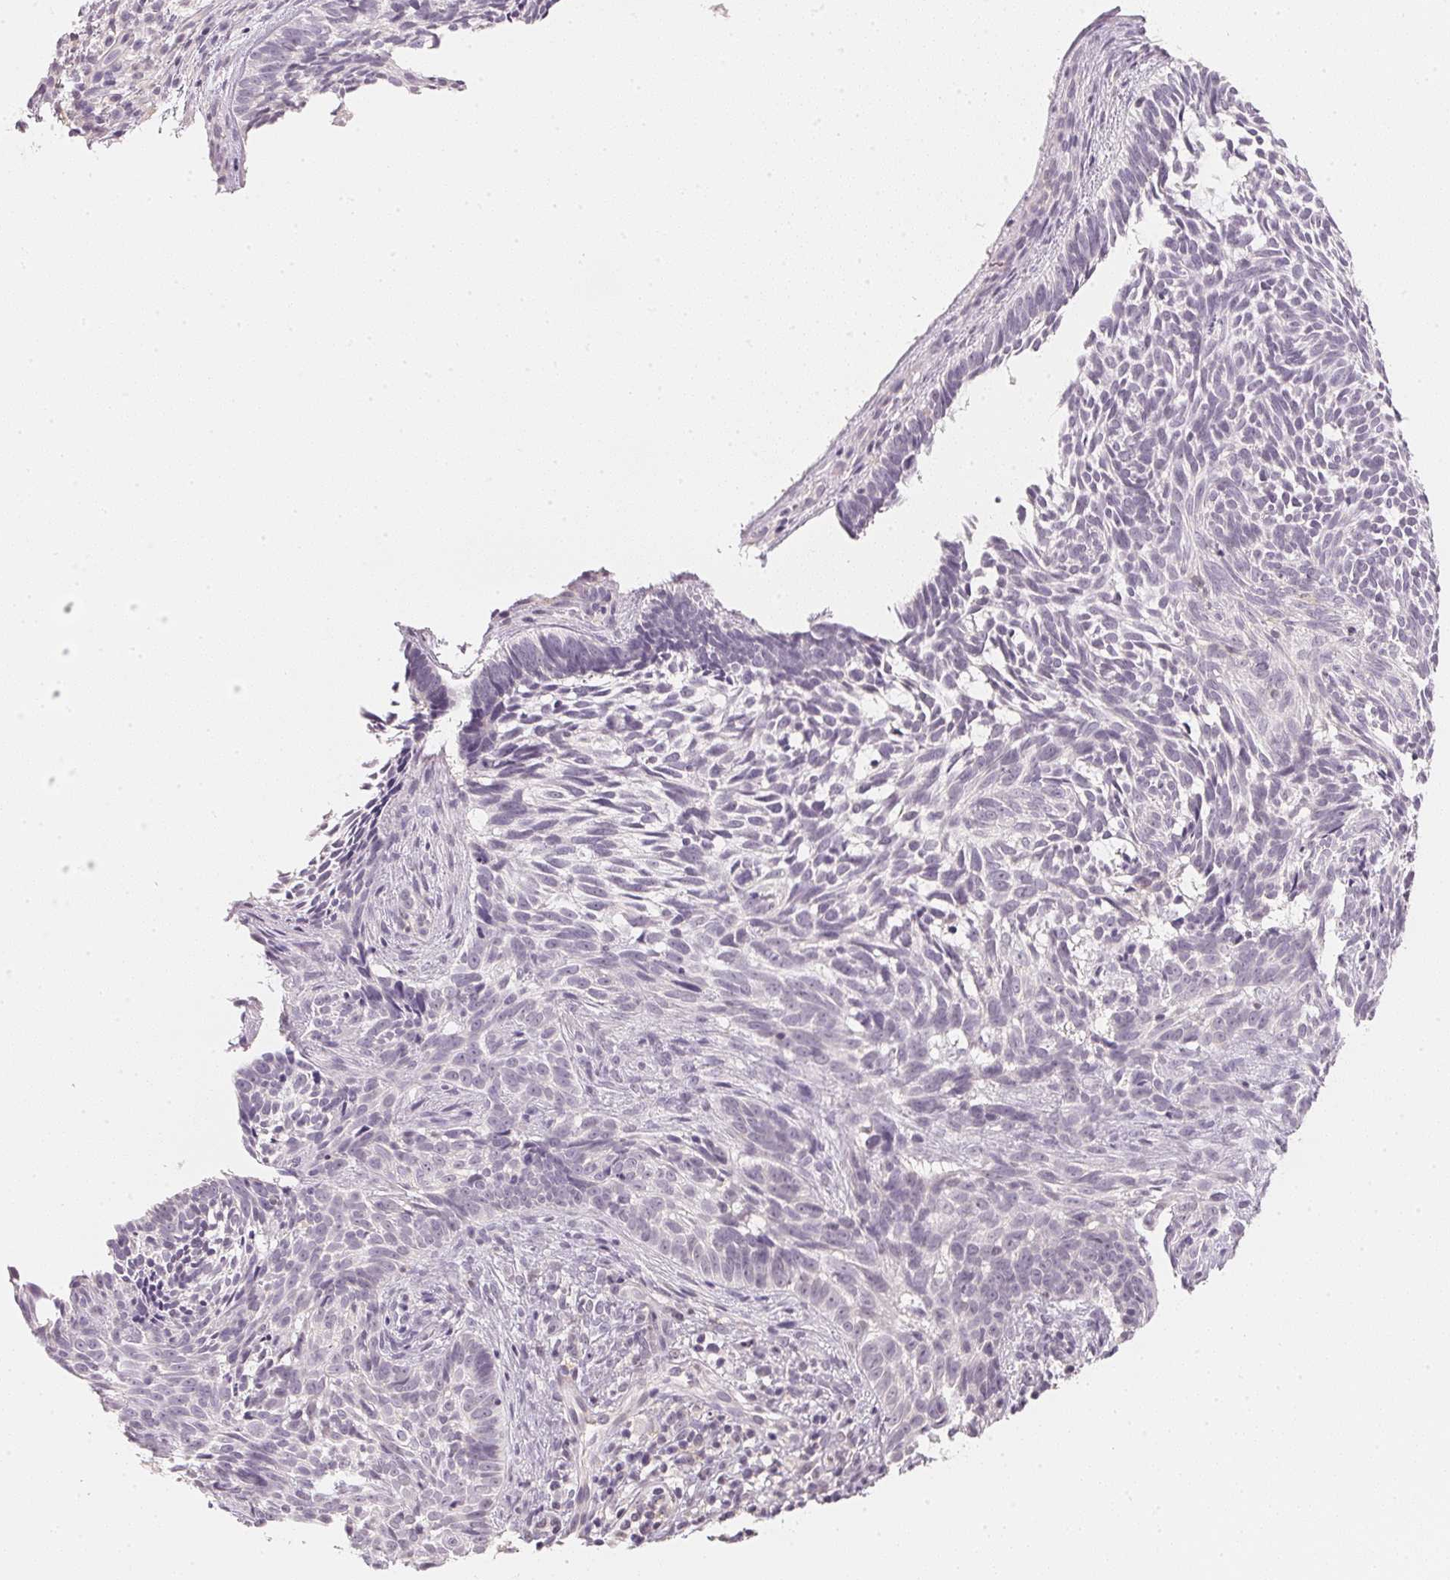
{"staining": {"intensity": "negative", "quantity": "none", "location": "none"}, "tissue": "skin cancer", "cell_type": "Tumor cells", "image_type": "cancer", "snomed": [{"axis": "morphology", "description": "Basal cell carcinoma"}, {"axis": "topography", "description": "Skin"}], "caption": "This is a image of immunohistochemistry (IHC) staining of basal cell carcinoma (skin), which shows no positivity in tumor cells.", "gene": "CFAP276", "patient": {"sex": "male", "age": 65}}